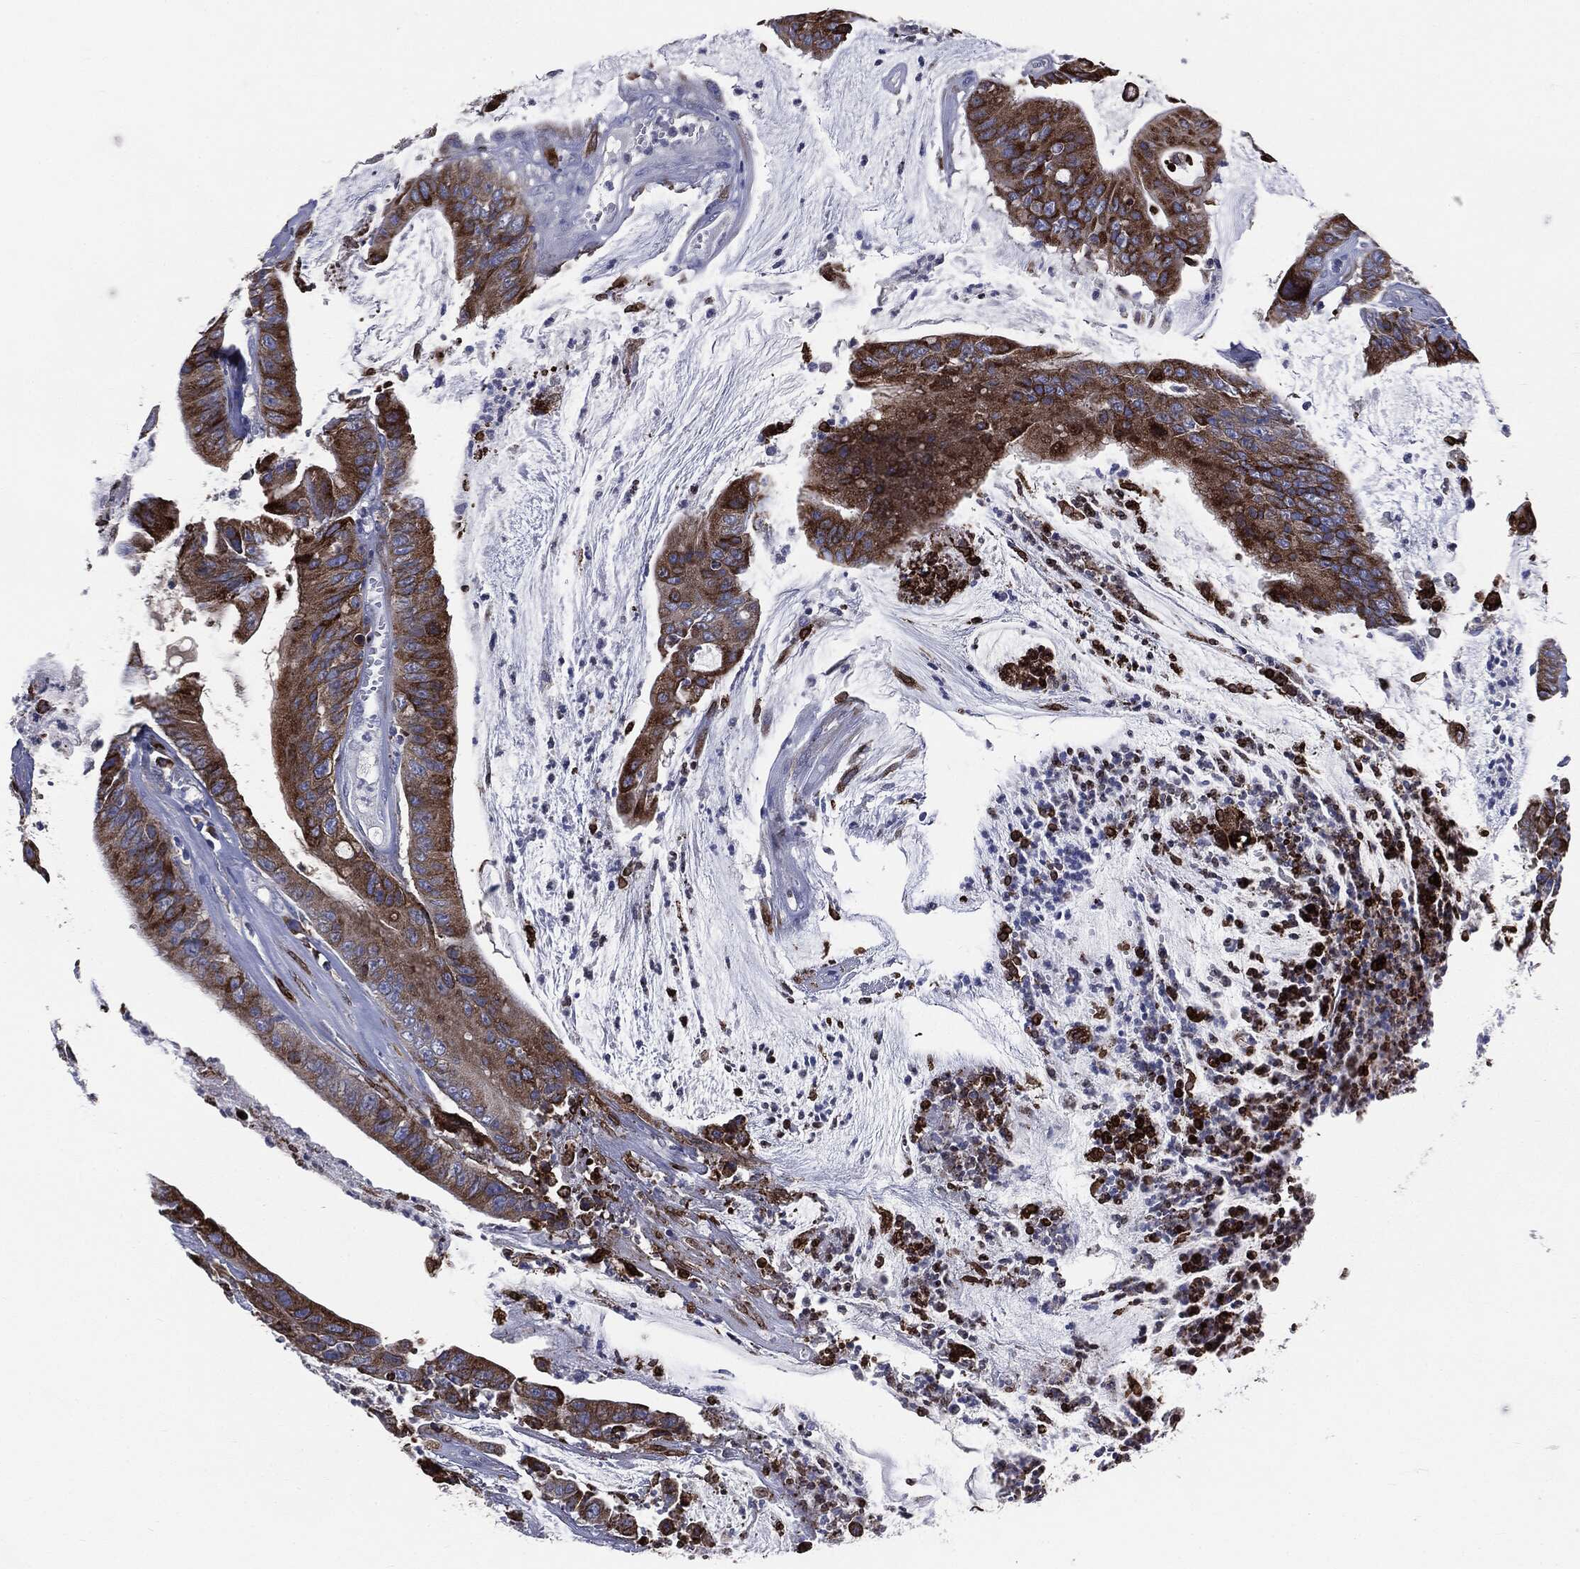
{"staining": {"intensity": "strong", "quantity": "25%-75%", "location": "cytoplasmic/membranous"}, "tissue": "colorectal cancer", "cell_type": "Tumor cells", "image_type": "cancer", "snomed": [{"axis": "morphology", "description": "Adenocarcinoma, NOS"}, {"axis": "topography", "description": "Colon"}], "caption": "Colorectal cancer (adenocarcinoma) stained with a protein marker demonstrates strong staining in tumor cells.", "gene": "PTGS2", "patient": {"sex": "female", "age": 69}}